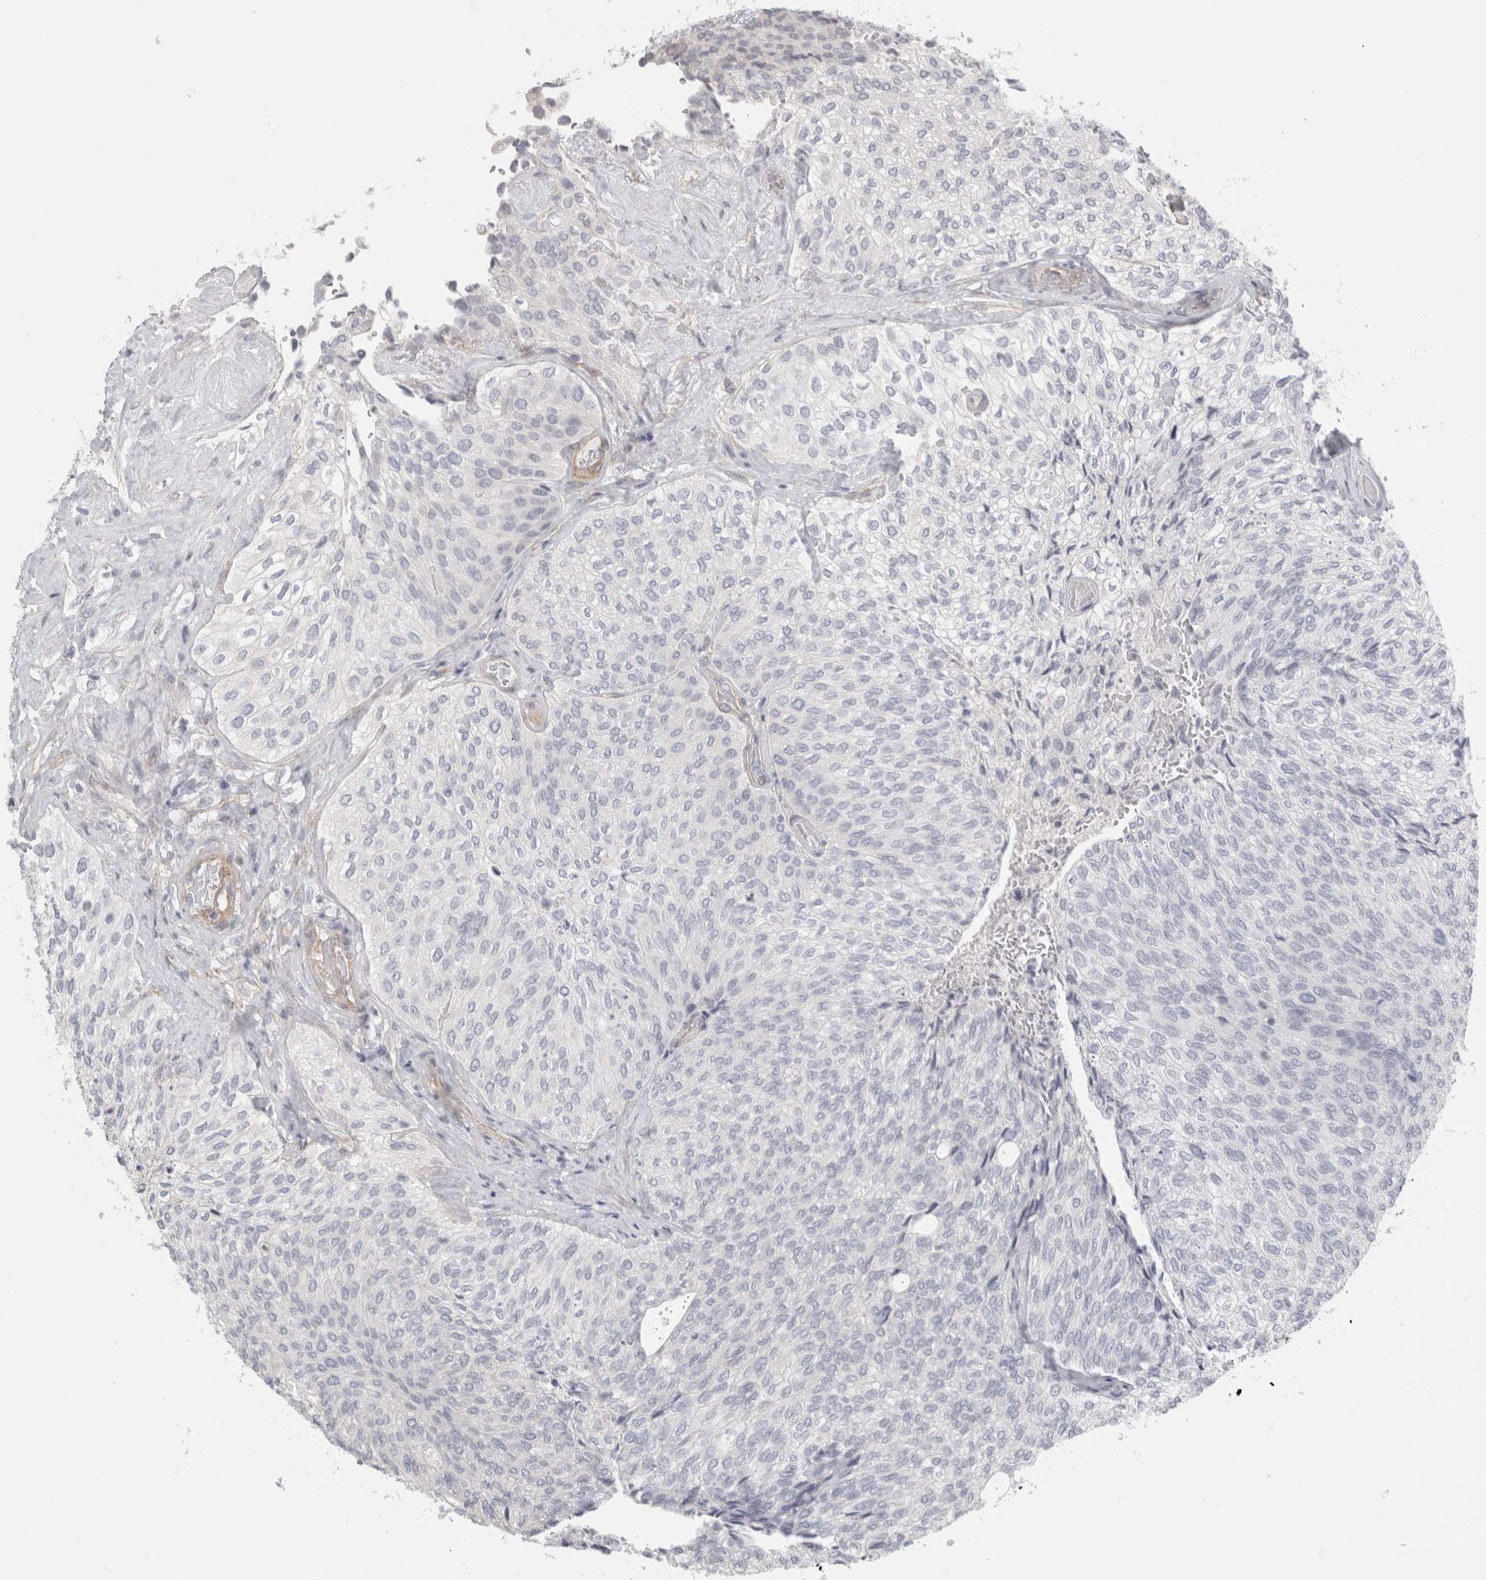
{"staining": {"intensity": "negative", "quantity": "none", "location": "none"}, "tissue": "urothelial cancer", "cell_type": "Tumor cells", "image_type": "cancer", "snomed": [{"axis": "morphology", "description": "Urothelial carcinoma, Low grade"}, {"axis": "topography", "description": "Urinary bladder"}], "caption": "Protein analysis of urothelial cancer reveals no significant positivity in tumor cells.", "gene": "FBLIM1", "patient": {"sex": "female", "age": 79}}